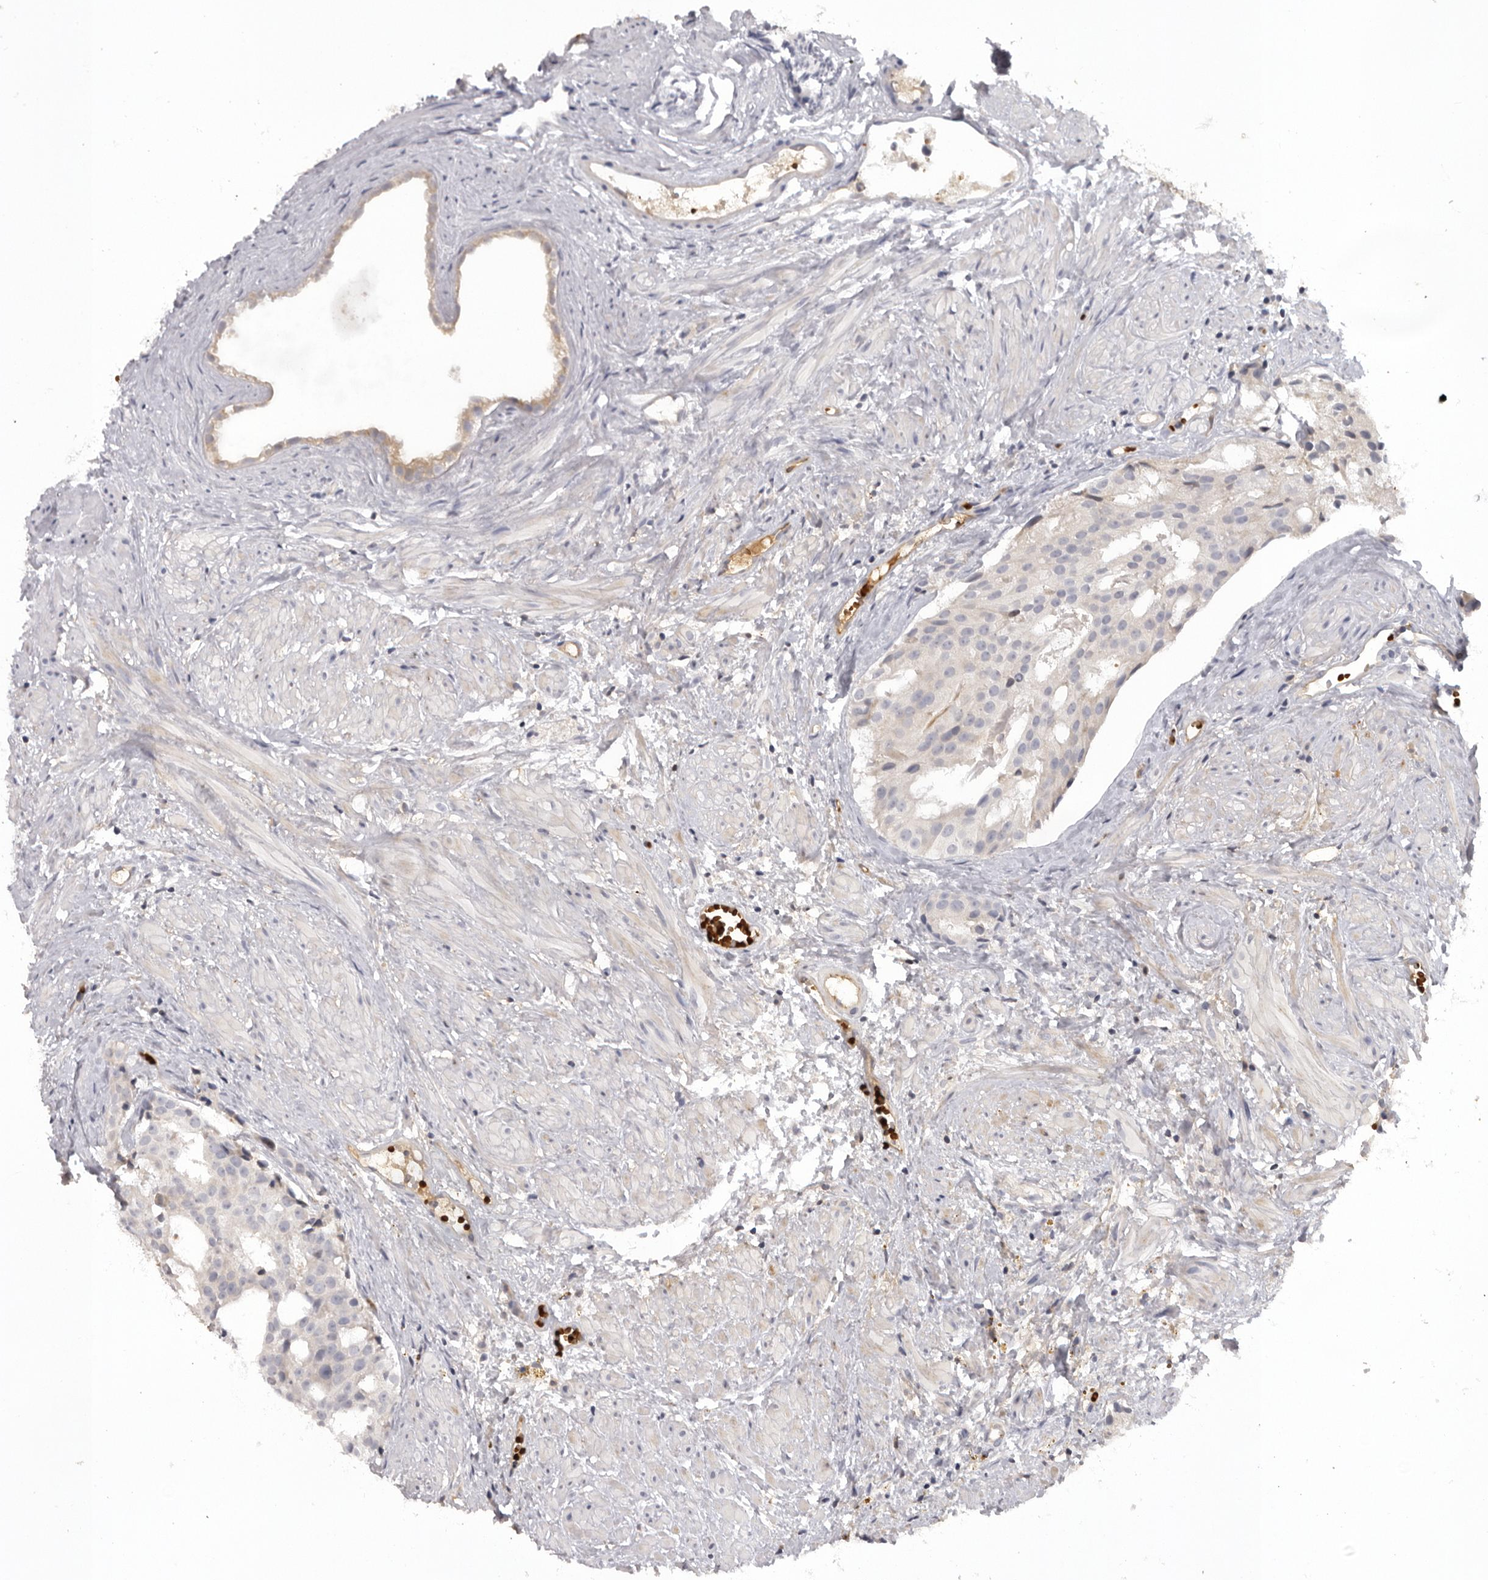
{"staining": {"intensity": "negative", "quantity": "none", "location": "none"}, "tissue": "prostate cancer", "cell_type": "Tumor cells", "image_type": "cancer", "snomed": [{"axis": "morphology", "description": "Adenocarcinoma, Low grade"}, {"axis": "topography", "description": "Prostate"}], "caption": "This is an immunohistochemistry histopathology image of human prostate cancer. There is no positivity in tumor cells.", "gene": "PLEKHF2", "patient": {"sex": "male", "age": 88}}